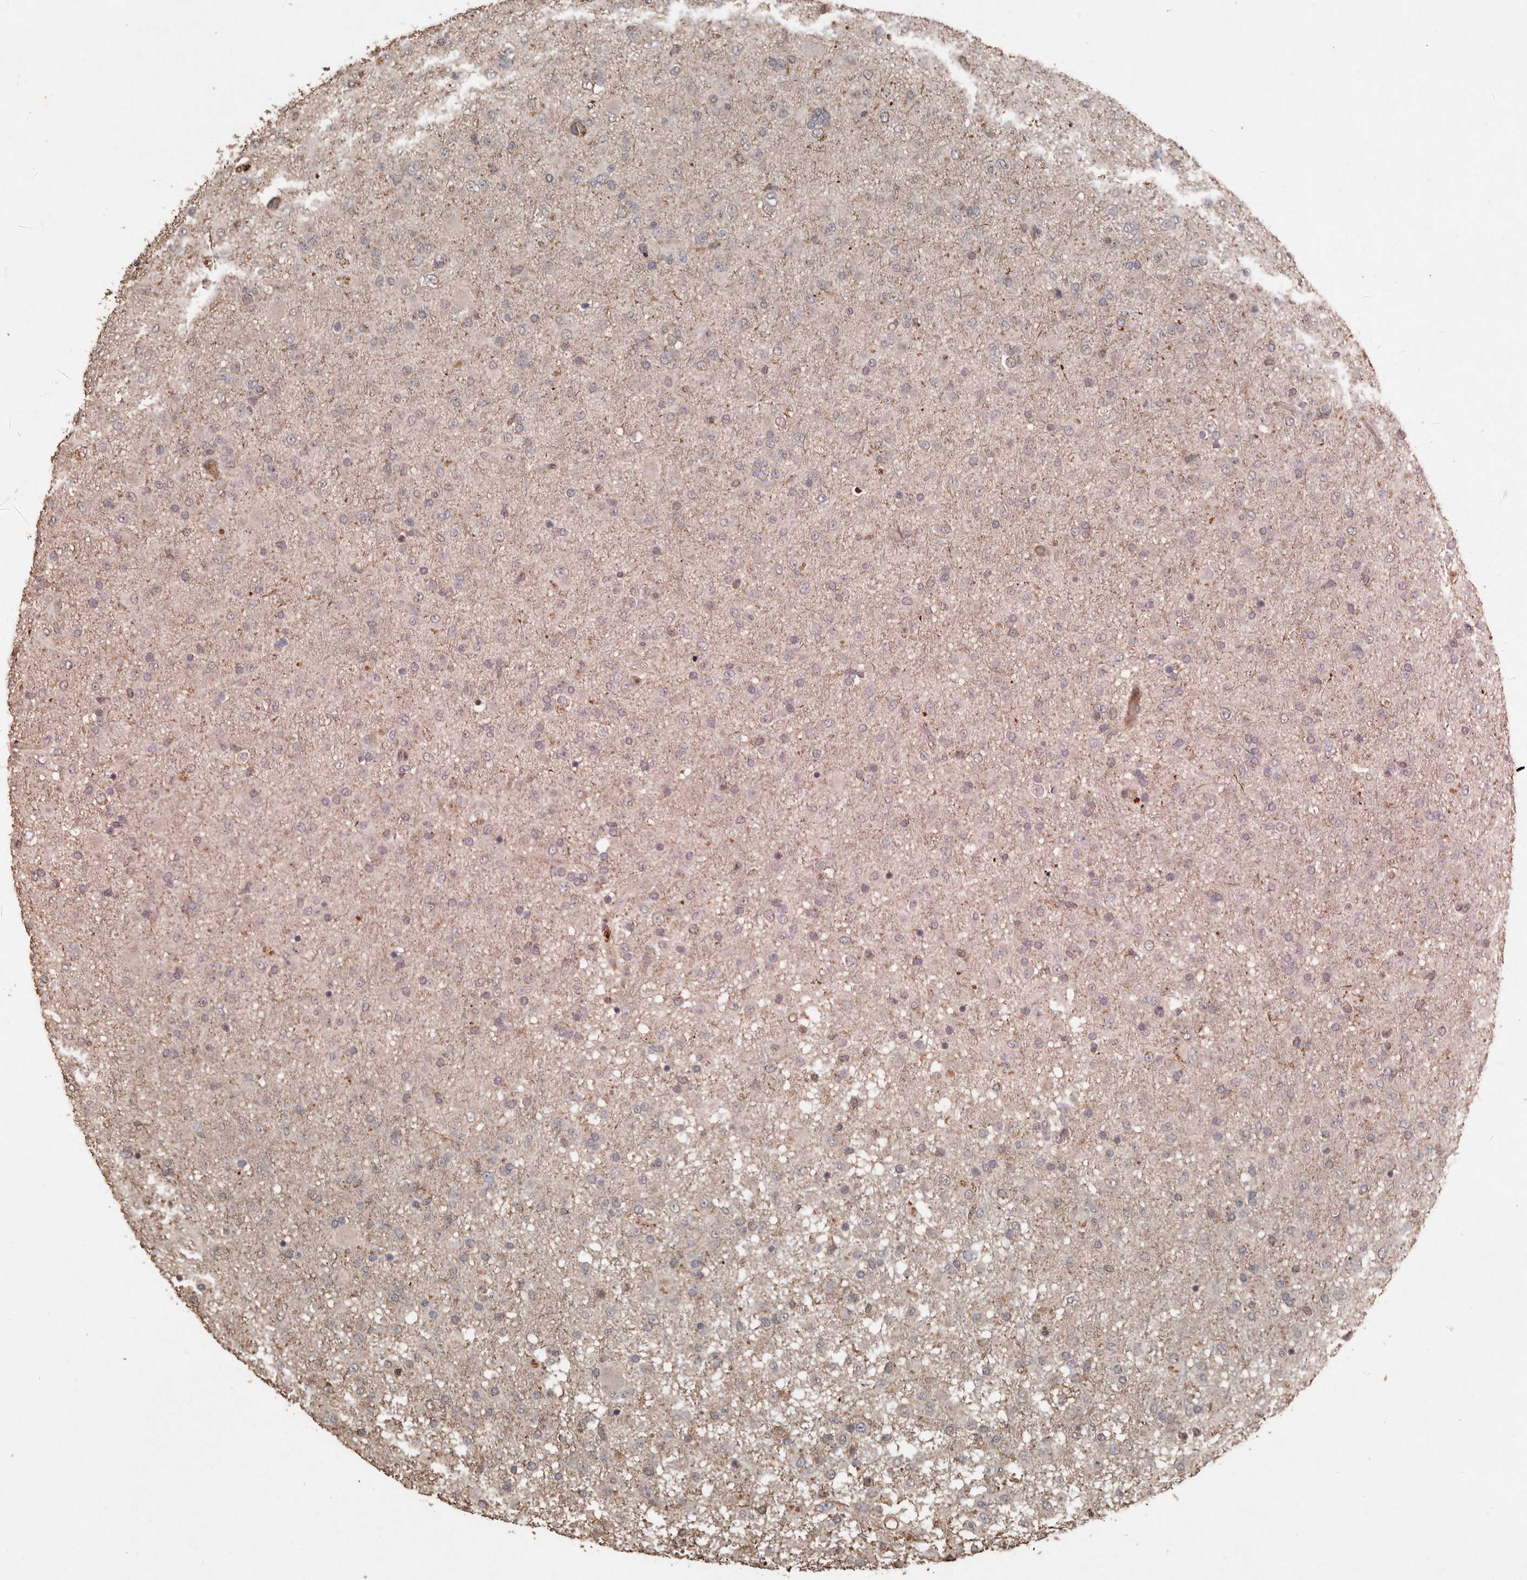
{"staining": {"intensity": "negative", "quantity": "none", "location": "none"}, "tissue": "glioma", "cell_type": "Tumor cells", "image_type": "cancer", "snomed": [{"axis": "morphology", "description": "Glioma, malignant, Low grade"}, {"axis": "topography", "description": "Brain"}], "caption": "Malignant low-grade glioma was stained to show a protein in brown. There is no significant staining in tumor cells.", "gene": "RANBP17", "patient": {"sex": "male", "age": 65}}